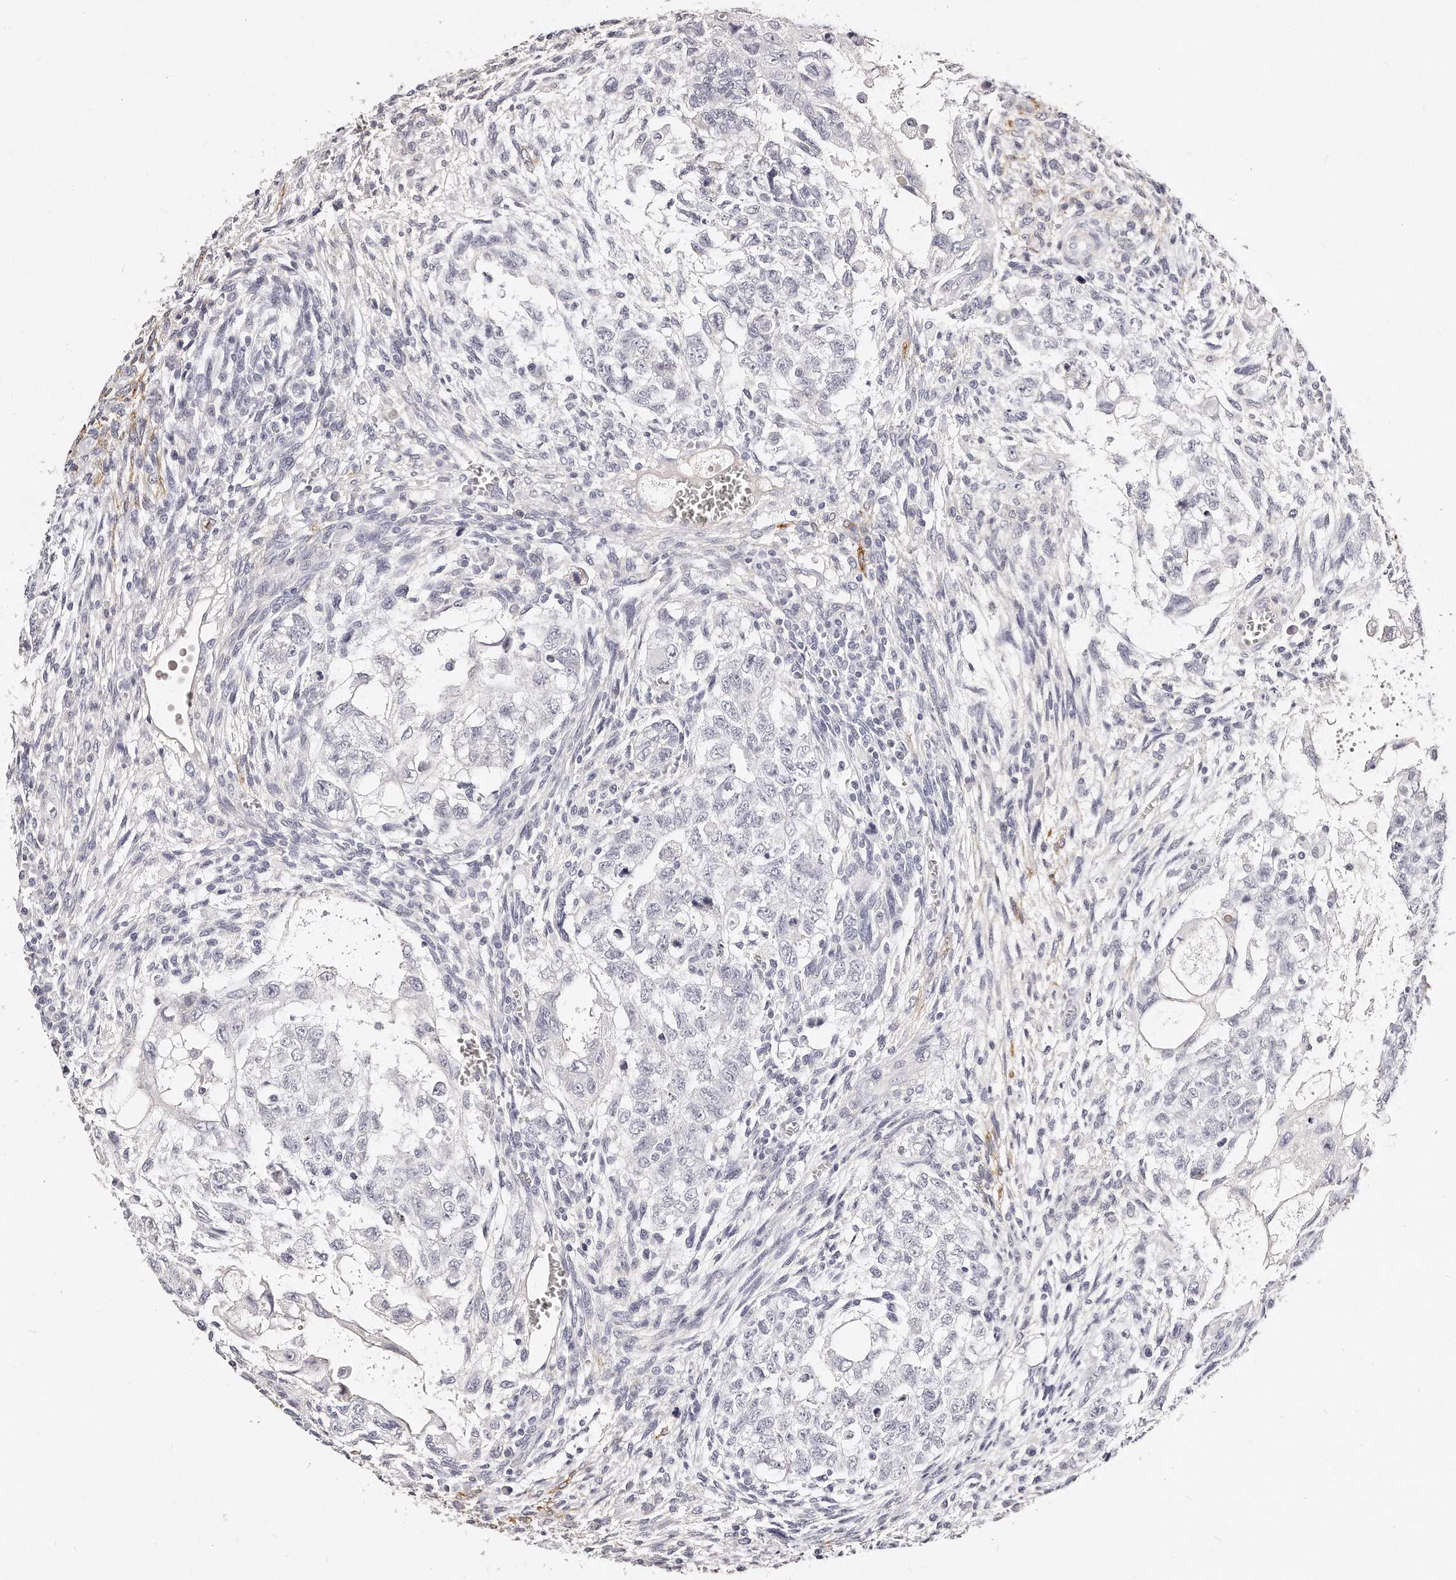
{"staining": {"intensity": "negative", "quantity": "none", "location": "none"}, "tissue": "testis cancer", "cell_type": "Tumor cells", "image_type": "cancer", "snomed": [{"axis": "morphology", "description": "Carcinoma, Embryonal, NOS"}, {"axis": "topography", "description": "Testis"}], "caption": "An image of human testis cancer (embryonal carcinoma) is negative for staining in tumor cells. Nuclei are stained in blue.", "gene": "LMOD1", "patient": {"sex": "male", "age": 37}}